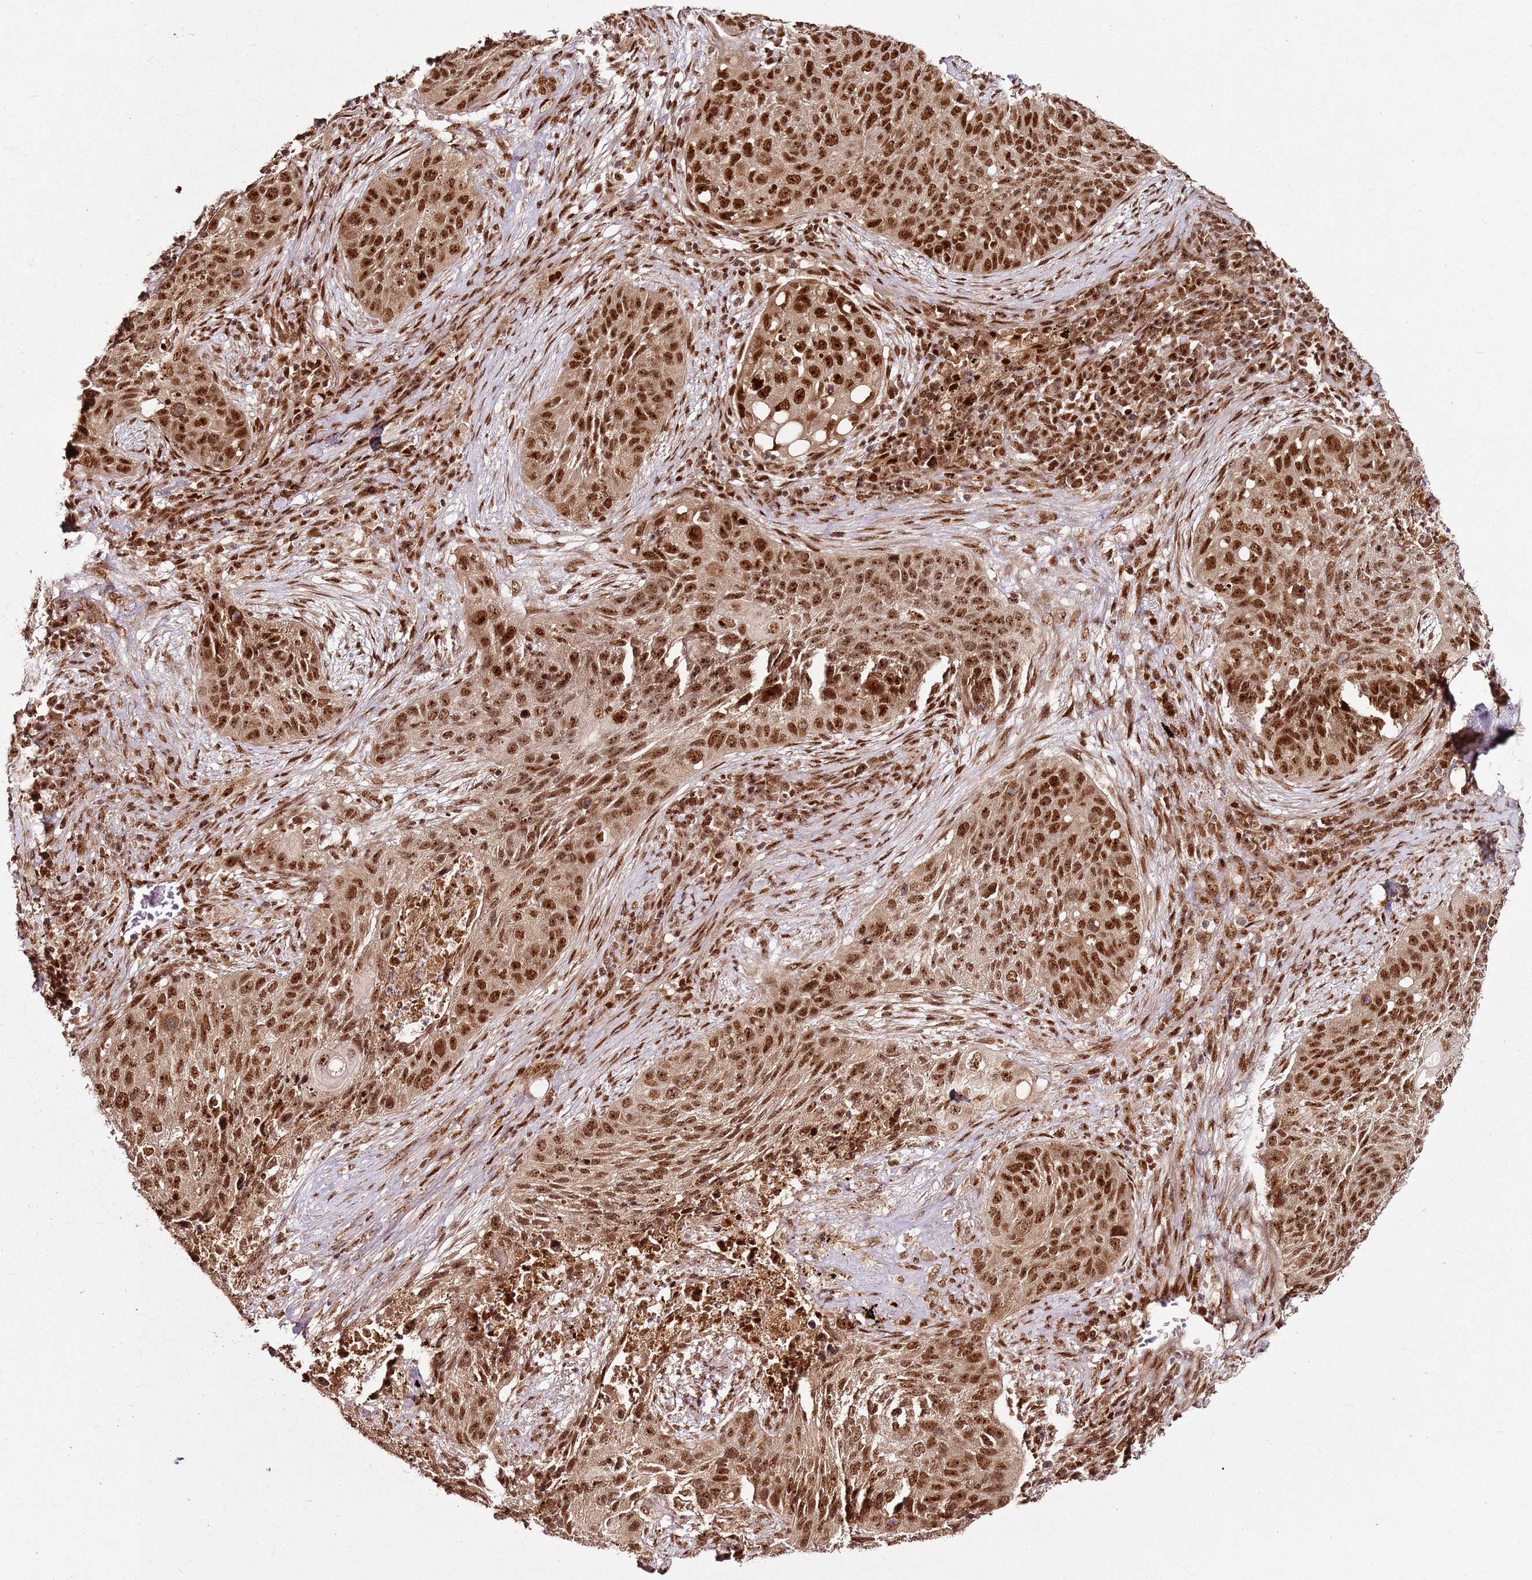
{"staining": {"intensity": "strong", "quantity": ">75%", "location": "nuclear"}, "tissue": "lung cancer", "cell_type": "Tumor cells", "image_type": "cancer", "snomed": [{"axis": "morphology", "description": "Squamous cell carcinoma, NOS"}, {"axis": "topography", "description": "Lung"}], "caption": "The image demonstrates immunohistochemical staining of lung cancer (squamous cell carcinoma). There is strong nuclear expression is present in about >75% of tumor cells.", "gene": "XRN2", "patient": {"sex": "female", "age": 63}}